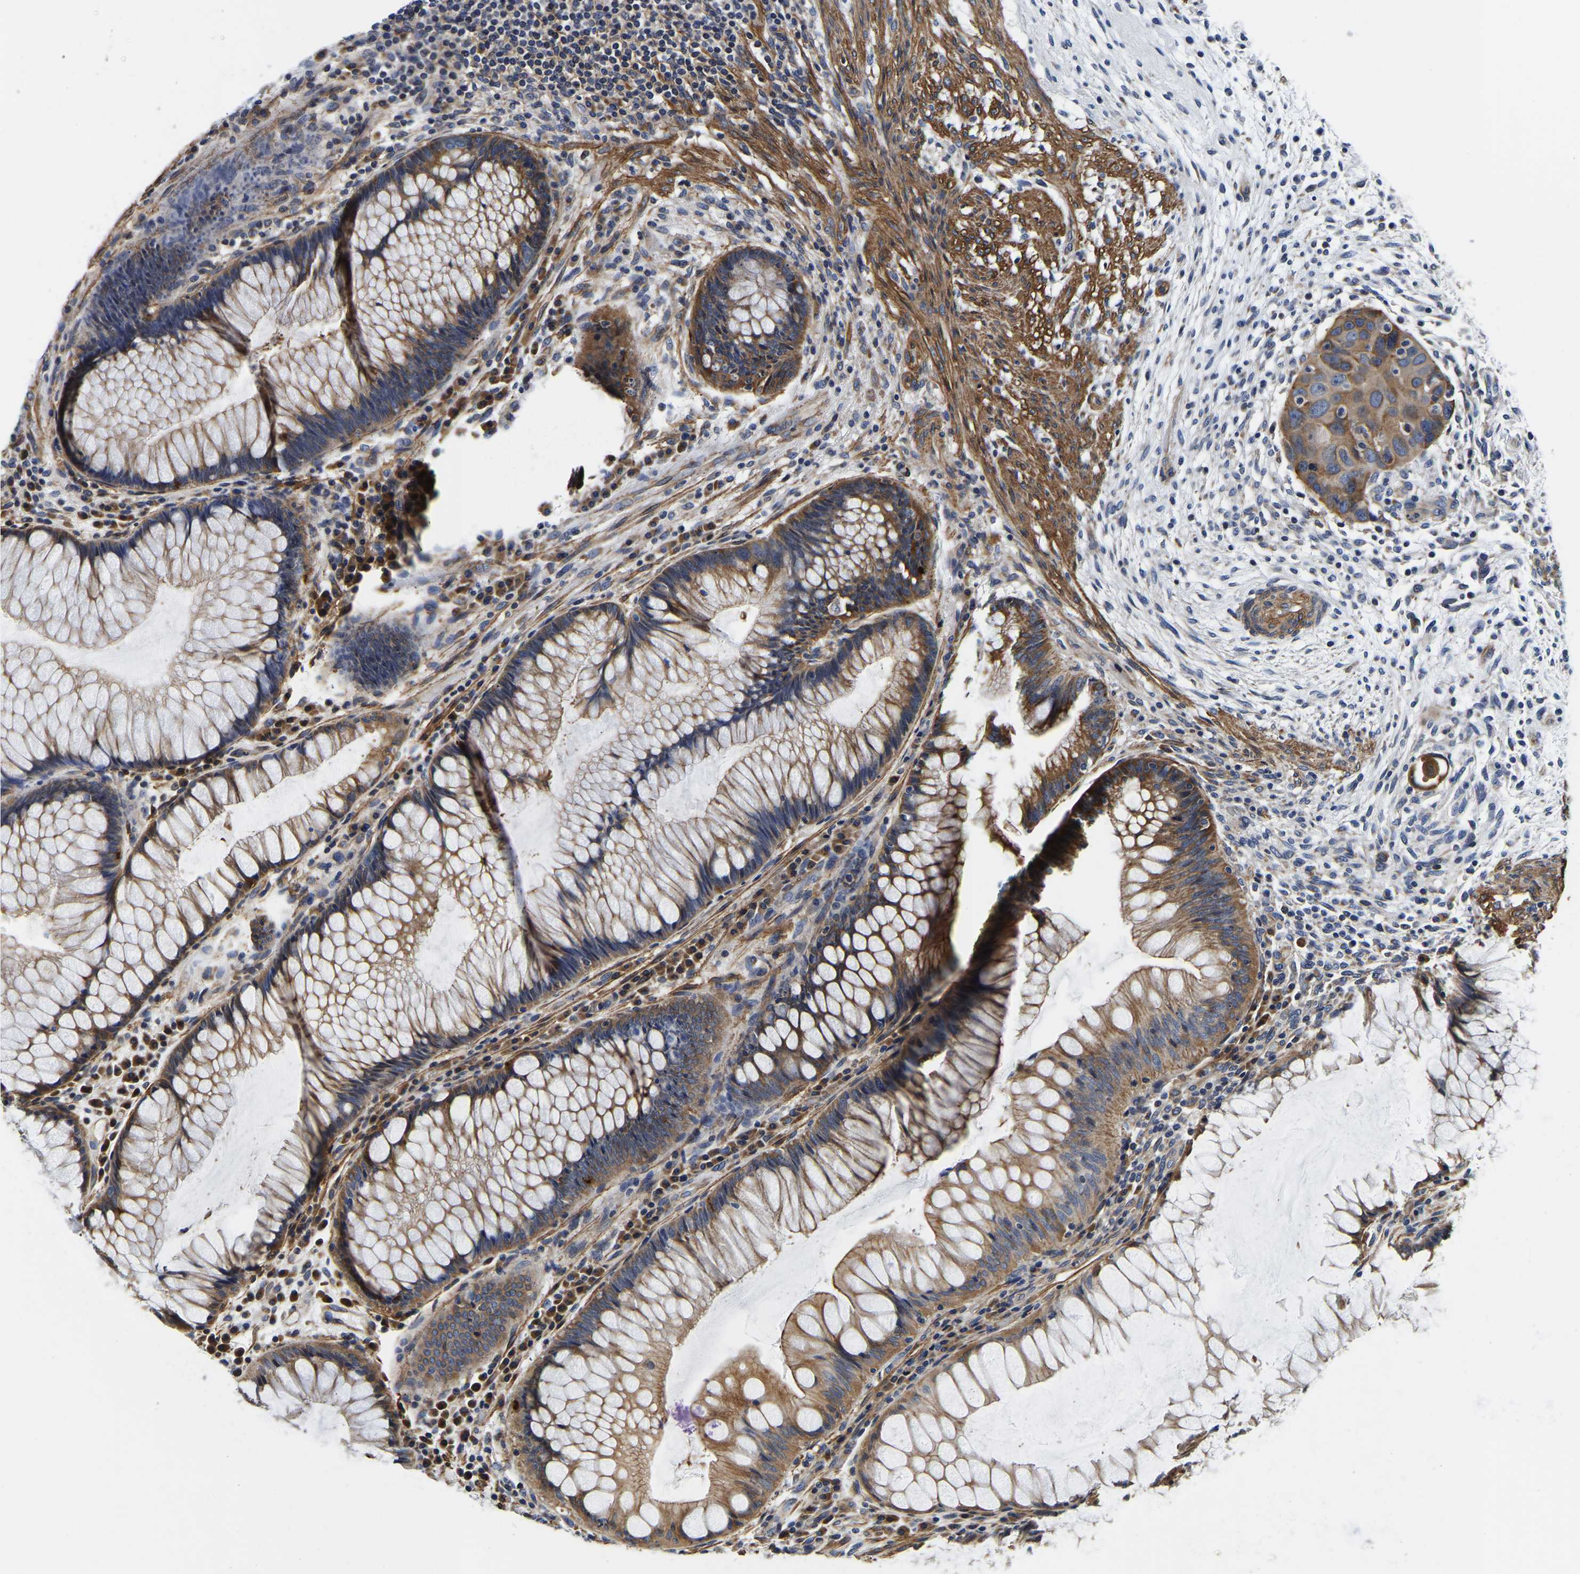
{"staining": {"intensity": "moderate", "quantity": ">75%", "location": "cytoplasmic/membranous"}, "tissue": "rectum", "cell_type": "Glandular cells", "image_type": "normal", "snomed": [{"axis": "morphology", "description": "Normal tissue, NOS"}, {"axis": "topography", "description": "Rectum"}], "caption": "A photomicrograph of human rectum stained for a protein displays moderate cytoplasmic/membranous brown staining in glandular cells.", "gene": "KCTD17", "patient": {"sex": "male", "age": 51}}